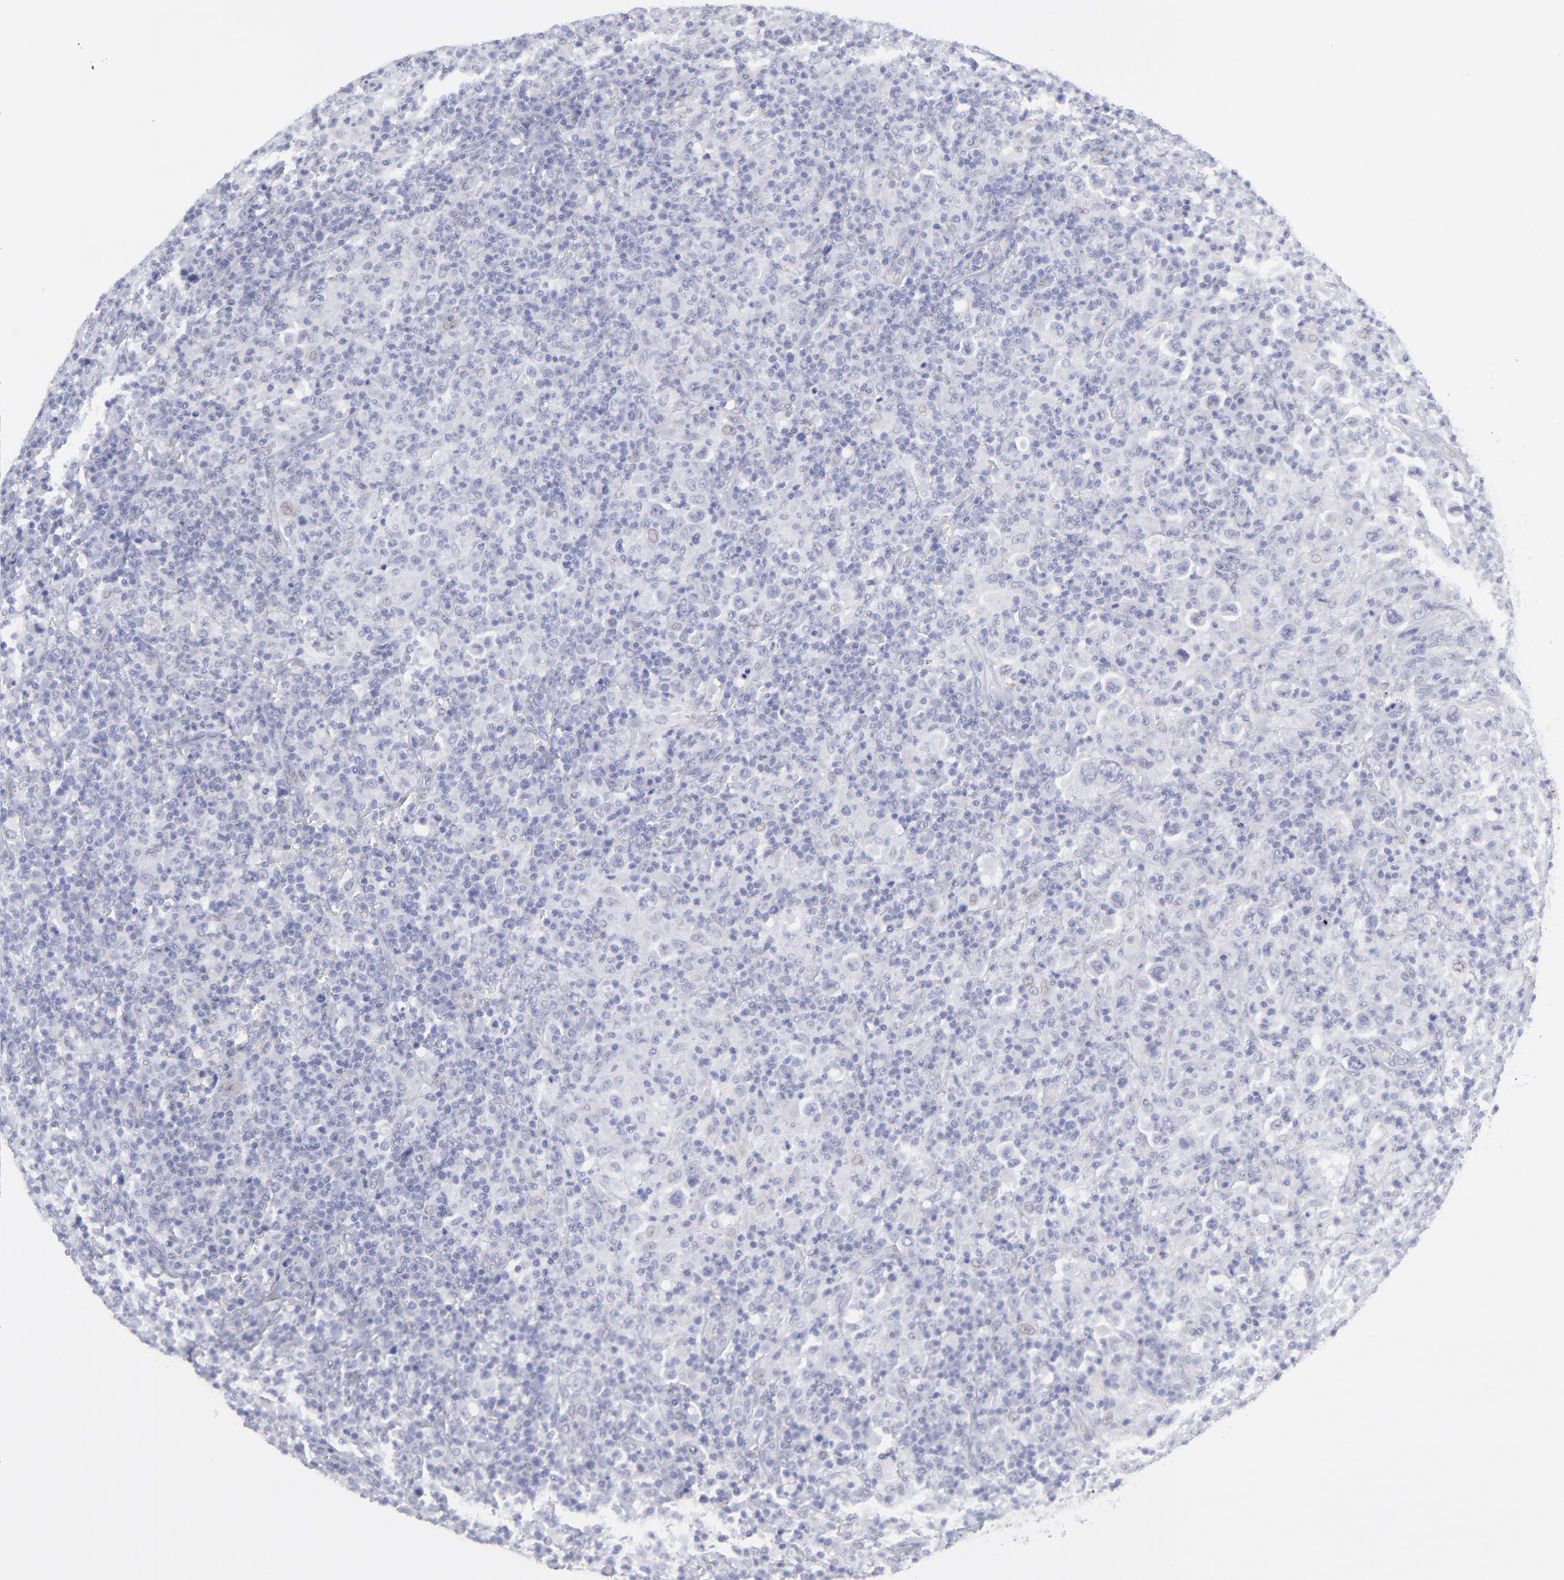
{"staining": {"intensity": "negative", "quantity": "none", "location": "none"}, "tissue": "lymphoma", "cell_type": "Tumor cells", "image_type": "cancer", "snomed": [{"axis": "morphology", "description": "Hodgkin's disease, NOS"}, {"axis": "topography", "description": "Lymph node"}], "caption": "Tumor cells show no significant positivity in Hodgkin's disease.", "gene": "ALDOB", "patient": {"sex": "male", "age": 65}}